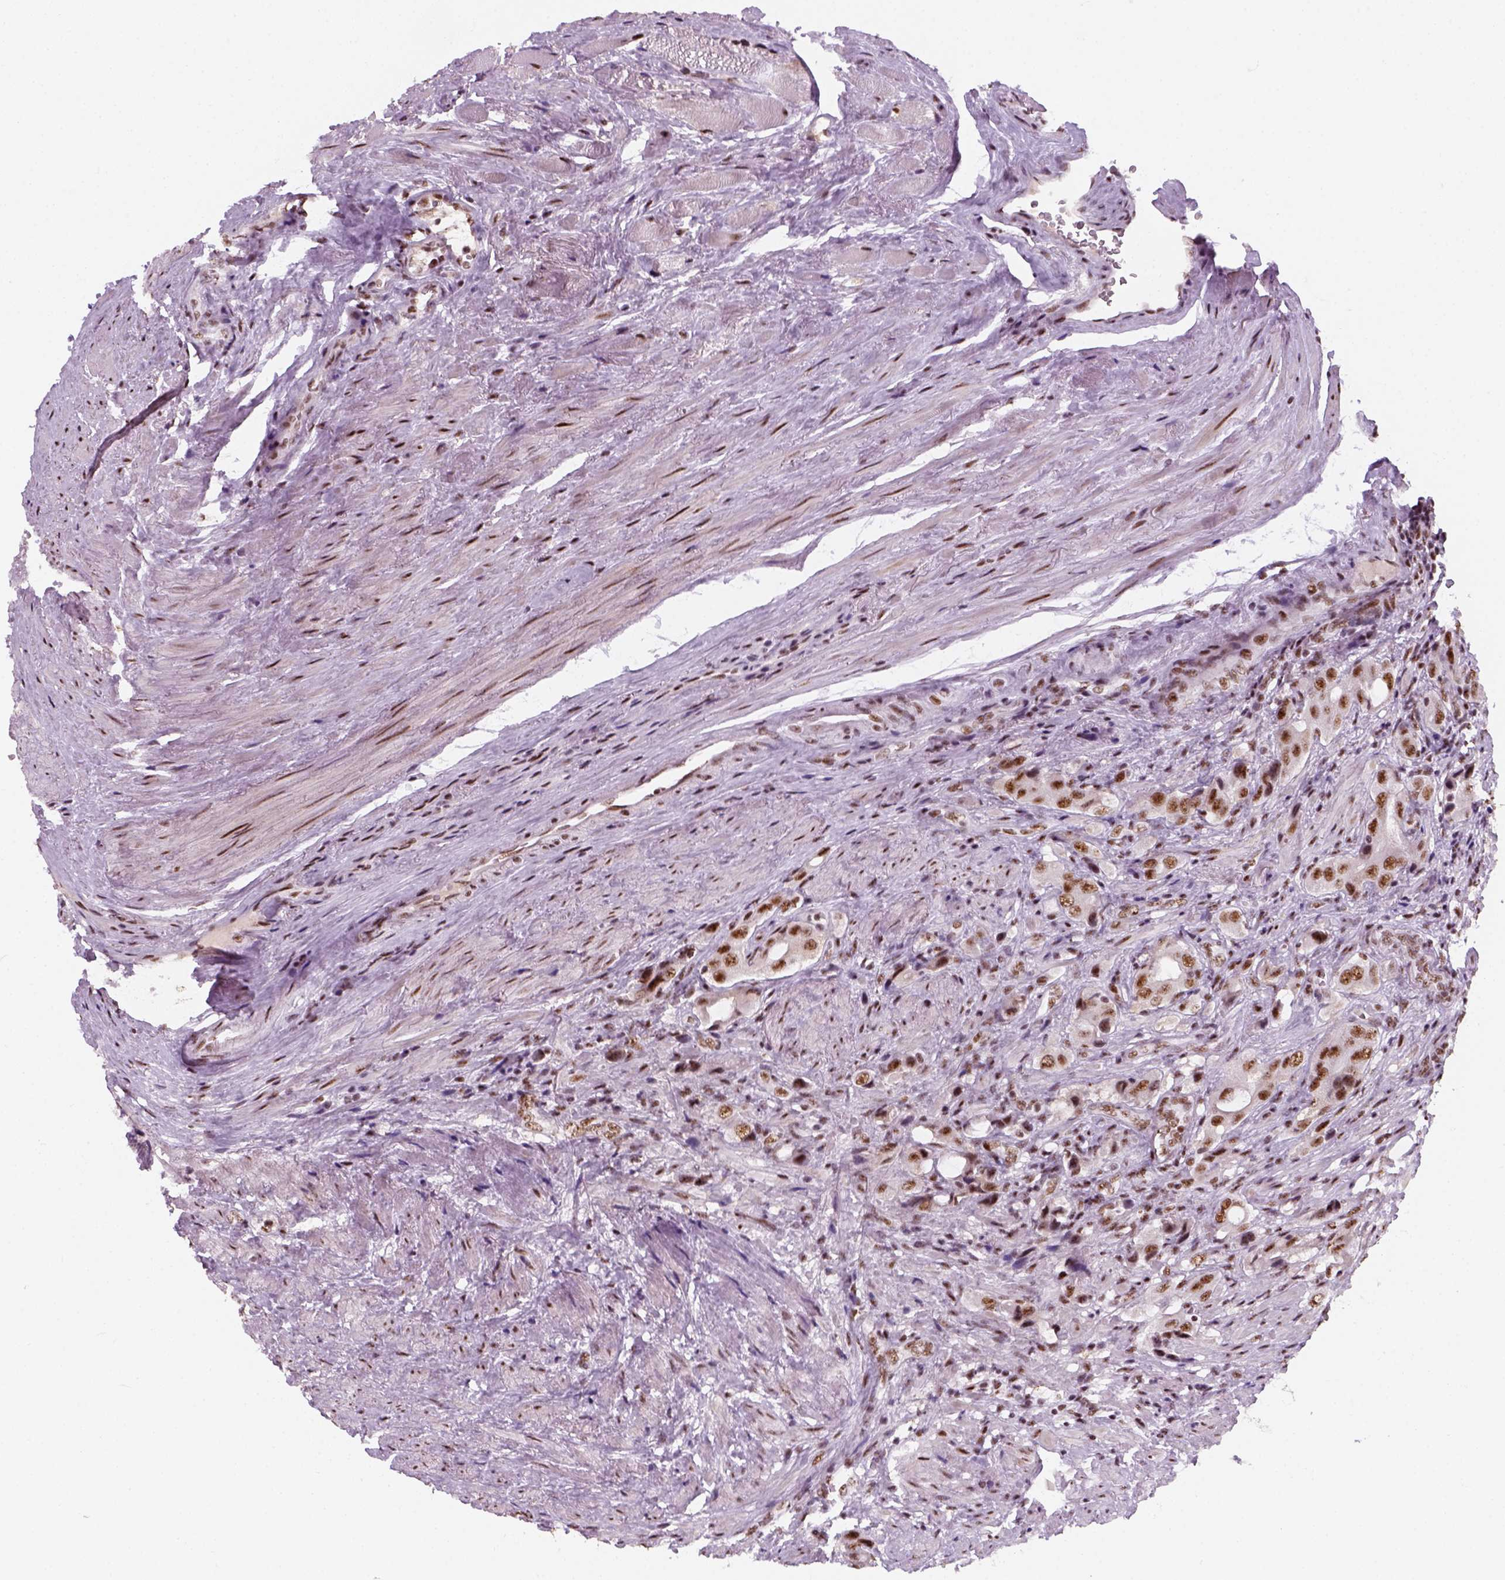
{"staining": {"intensity": "moderate", "quantity": "25%-75%", "location": "nuclear"}, "tissue": "prostate cancer", "cell_type": "Tumor cells", "image_type": "cancer", "snomed": [{"axis": "morphology", "description": "Adenocarcinoma, NOS"}, {"axis": "topography", "description": "Prostate"}], "caption": "Protein analysis of prostate cancer (adenocarcinoma) tissue displays moderate nuclear staining in approximately 25%-75% of tumor cells.", "gene": "GTF2F1", "patient": {"sex": "male", "age": 63}}